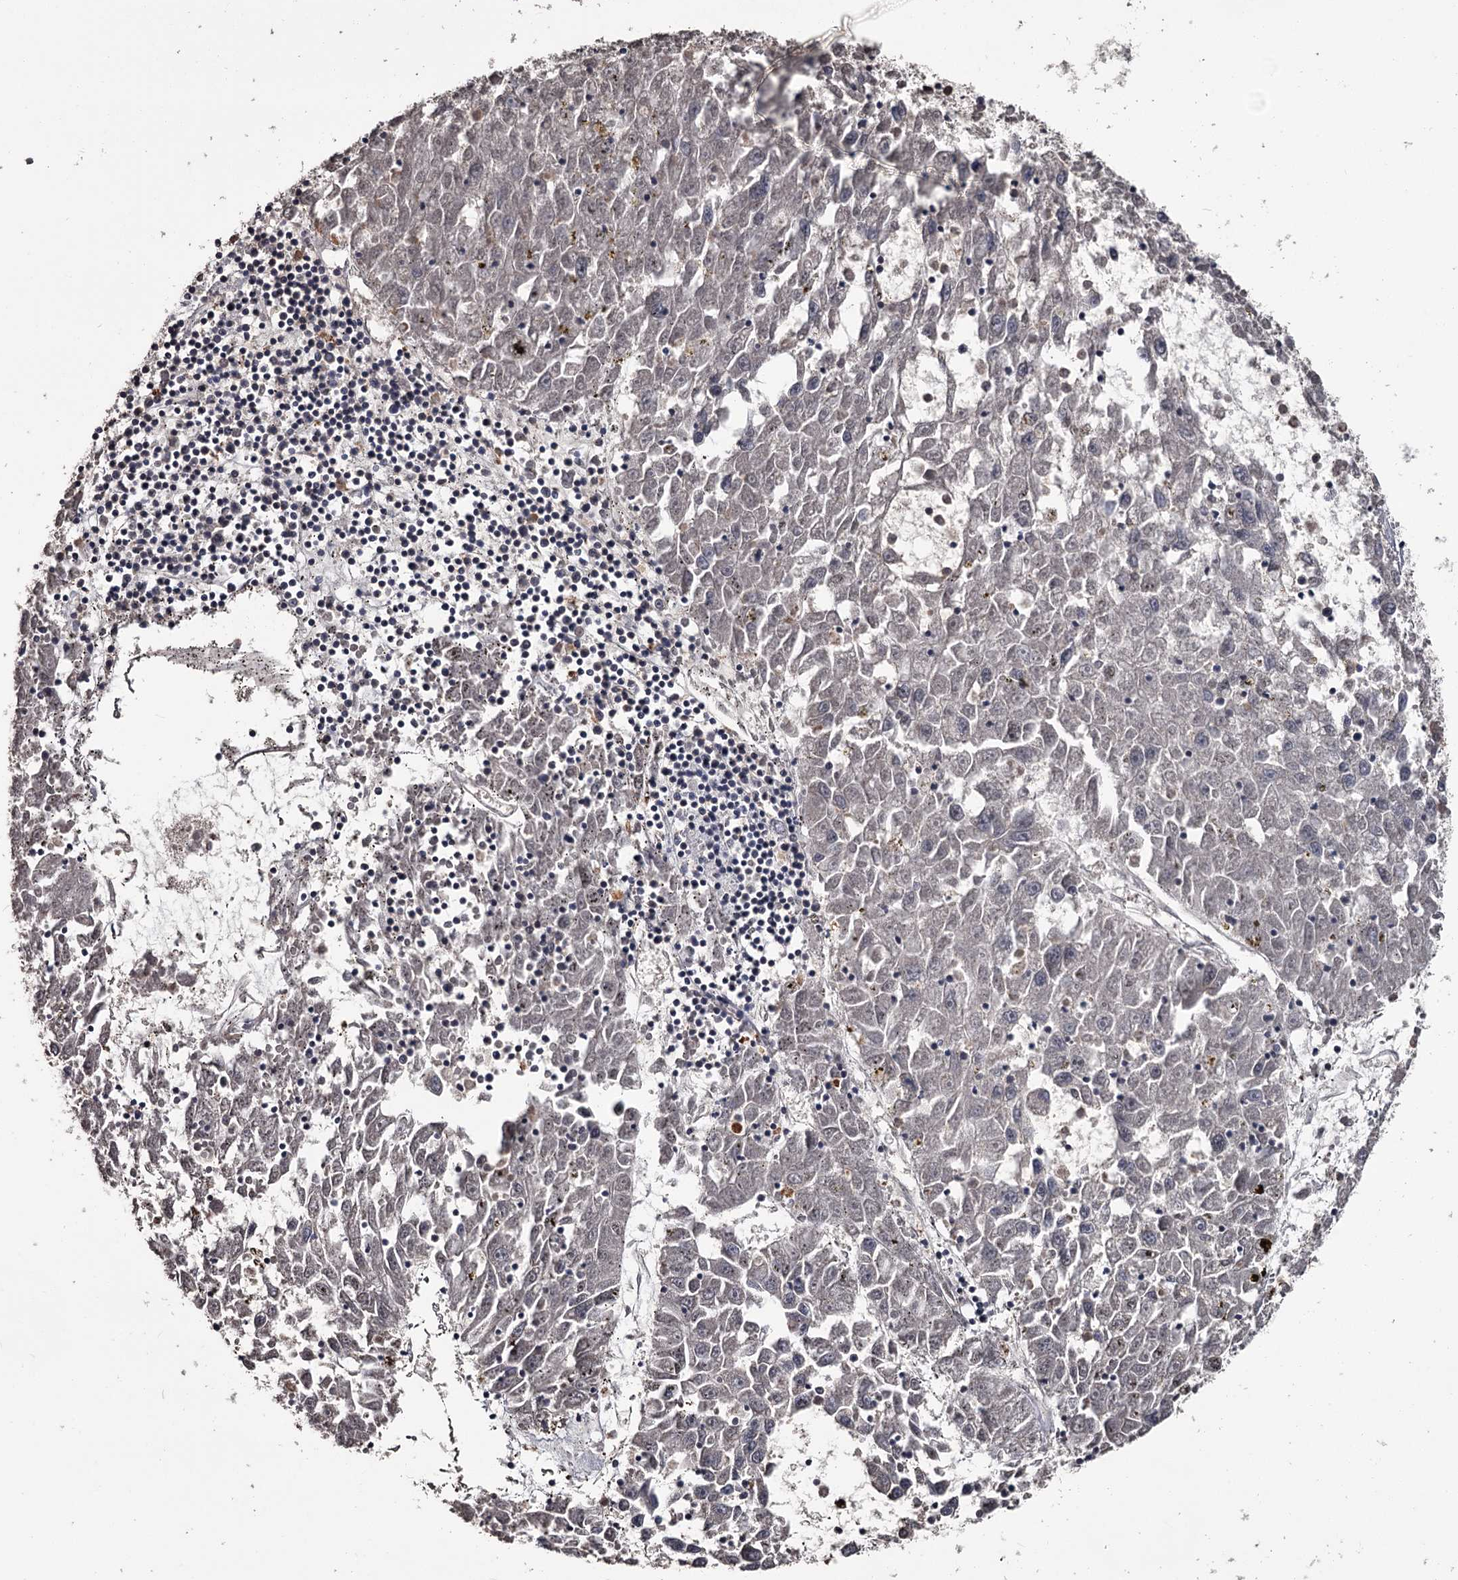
{"staining": {"intensity": "weak", "quantity": "<25%", "location": "nuclear"}, "tissue": "liver cancer", "cell_type": "Tumor cells", "image_type": "cancer", "snomed": [{"axis": "morphology", "description": "Carcinoma, Hepatocellular, NOS"}, {"axis": "topography", "description": "Liver"}], "caption": "Tumor cells are negative for brown protein staining in liver cancer (hepatocellular carcinoma).", "gene": "PRPF40B", "patient": {"sex": "male", "age": 49}}